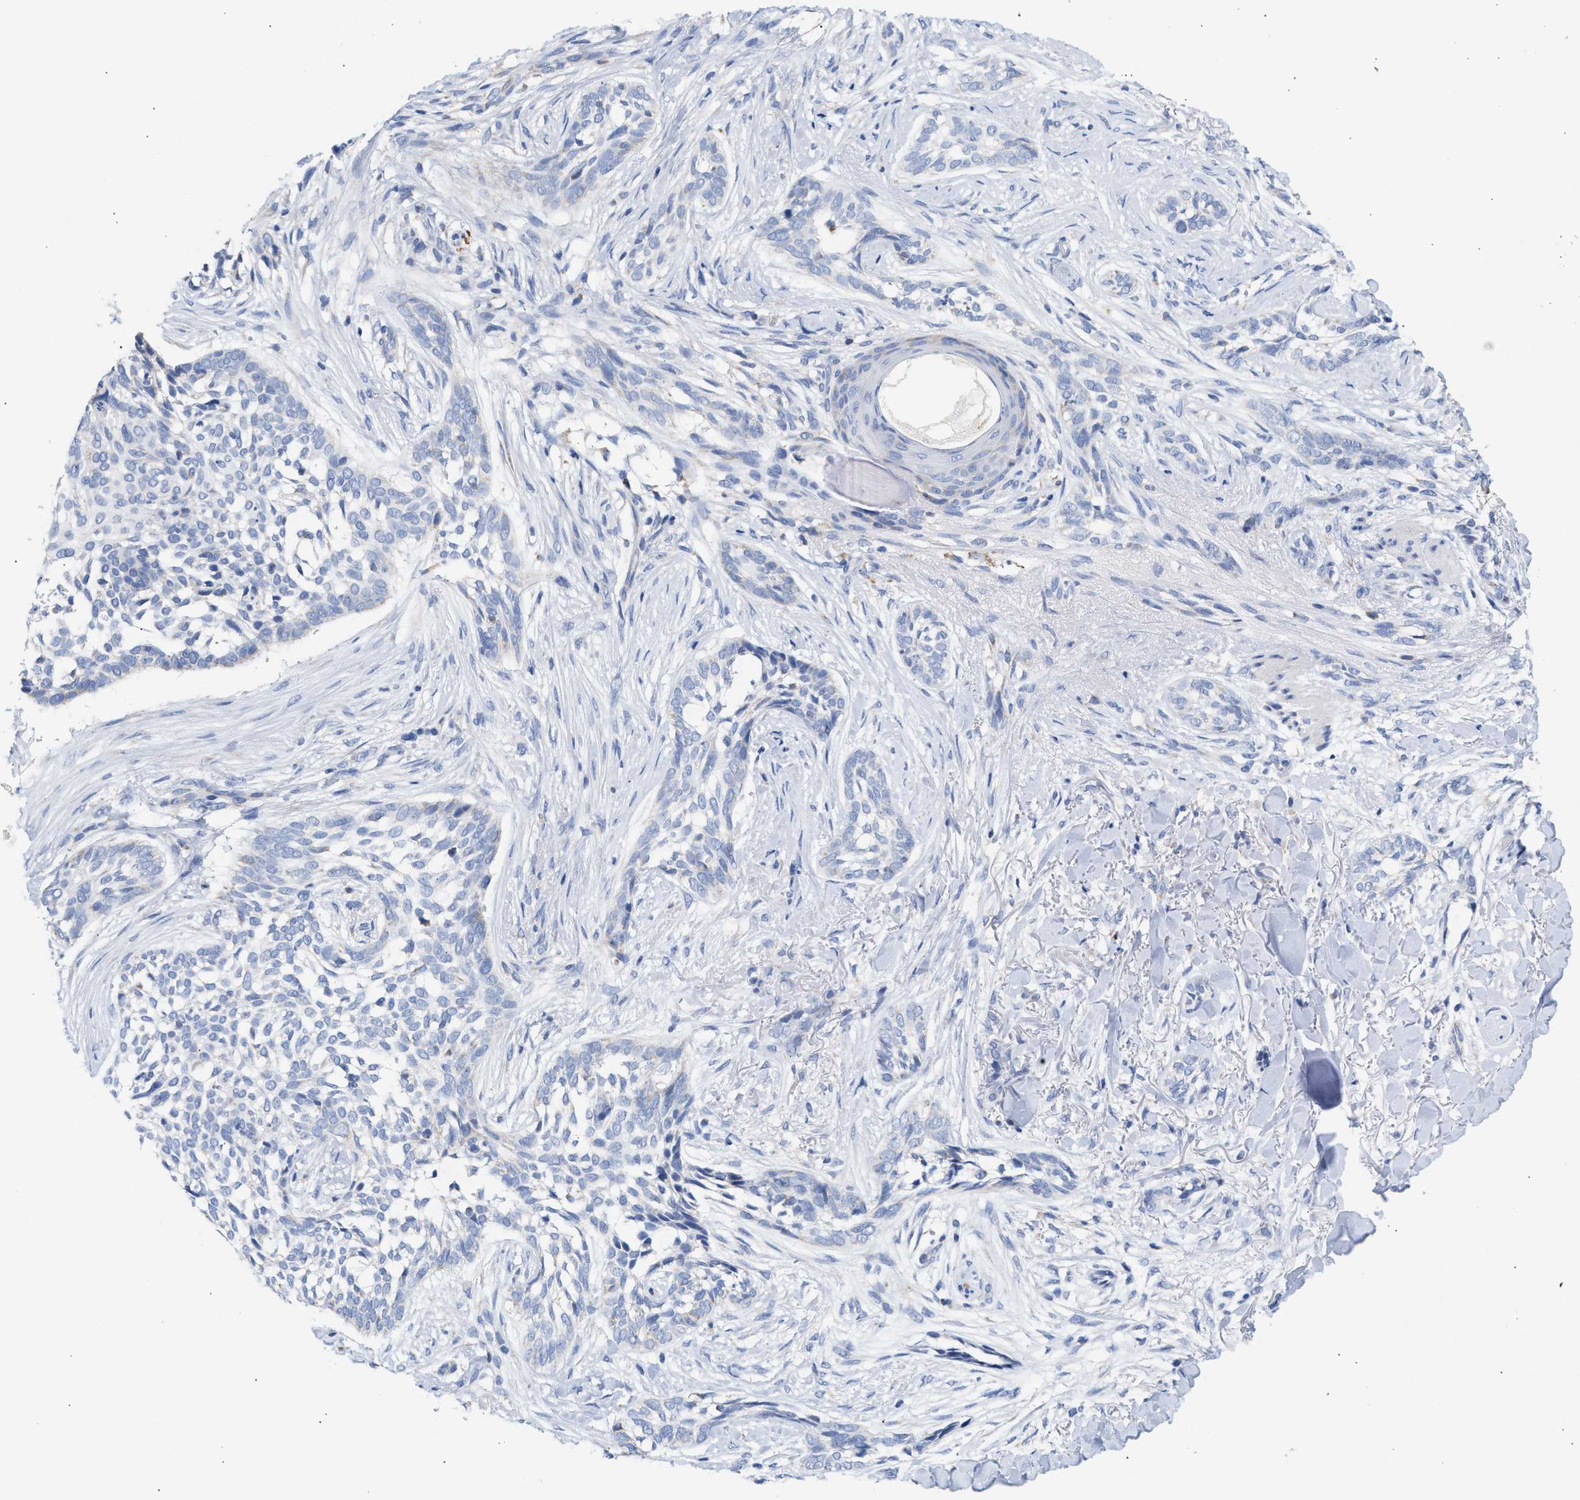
{"staining": {"intensity": "negative", "quantity": "none", "location": "none"}, "tissue": "skin cancer", "cell_type": "Tumor cells", "image_type": "cancer", "snomed": [{"axis": "morphology", "description": "Basal cell carcinoma"}, {"axis": "topography", "description": "Skin"}], "caption": "Tumor cells show no significant positivity in basal cell carcinoma (skin). The staining is performed using DAB brown chromogen with nuclei counter-stained in using hematoxylin.", "gene": "ACOT13", "patient": {"sex": "female", "age": 88}}